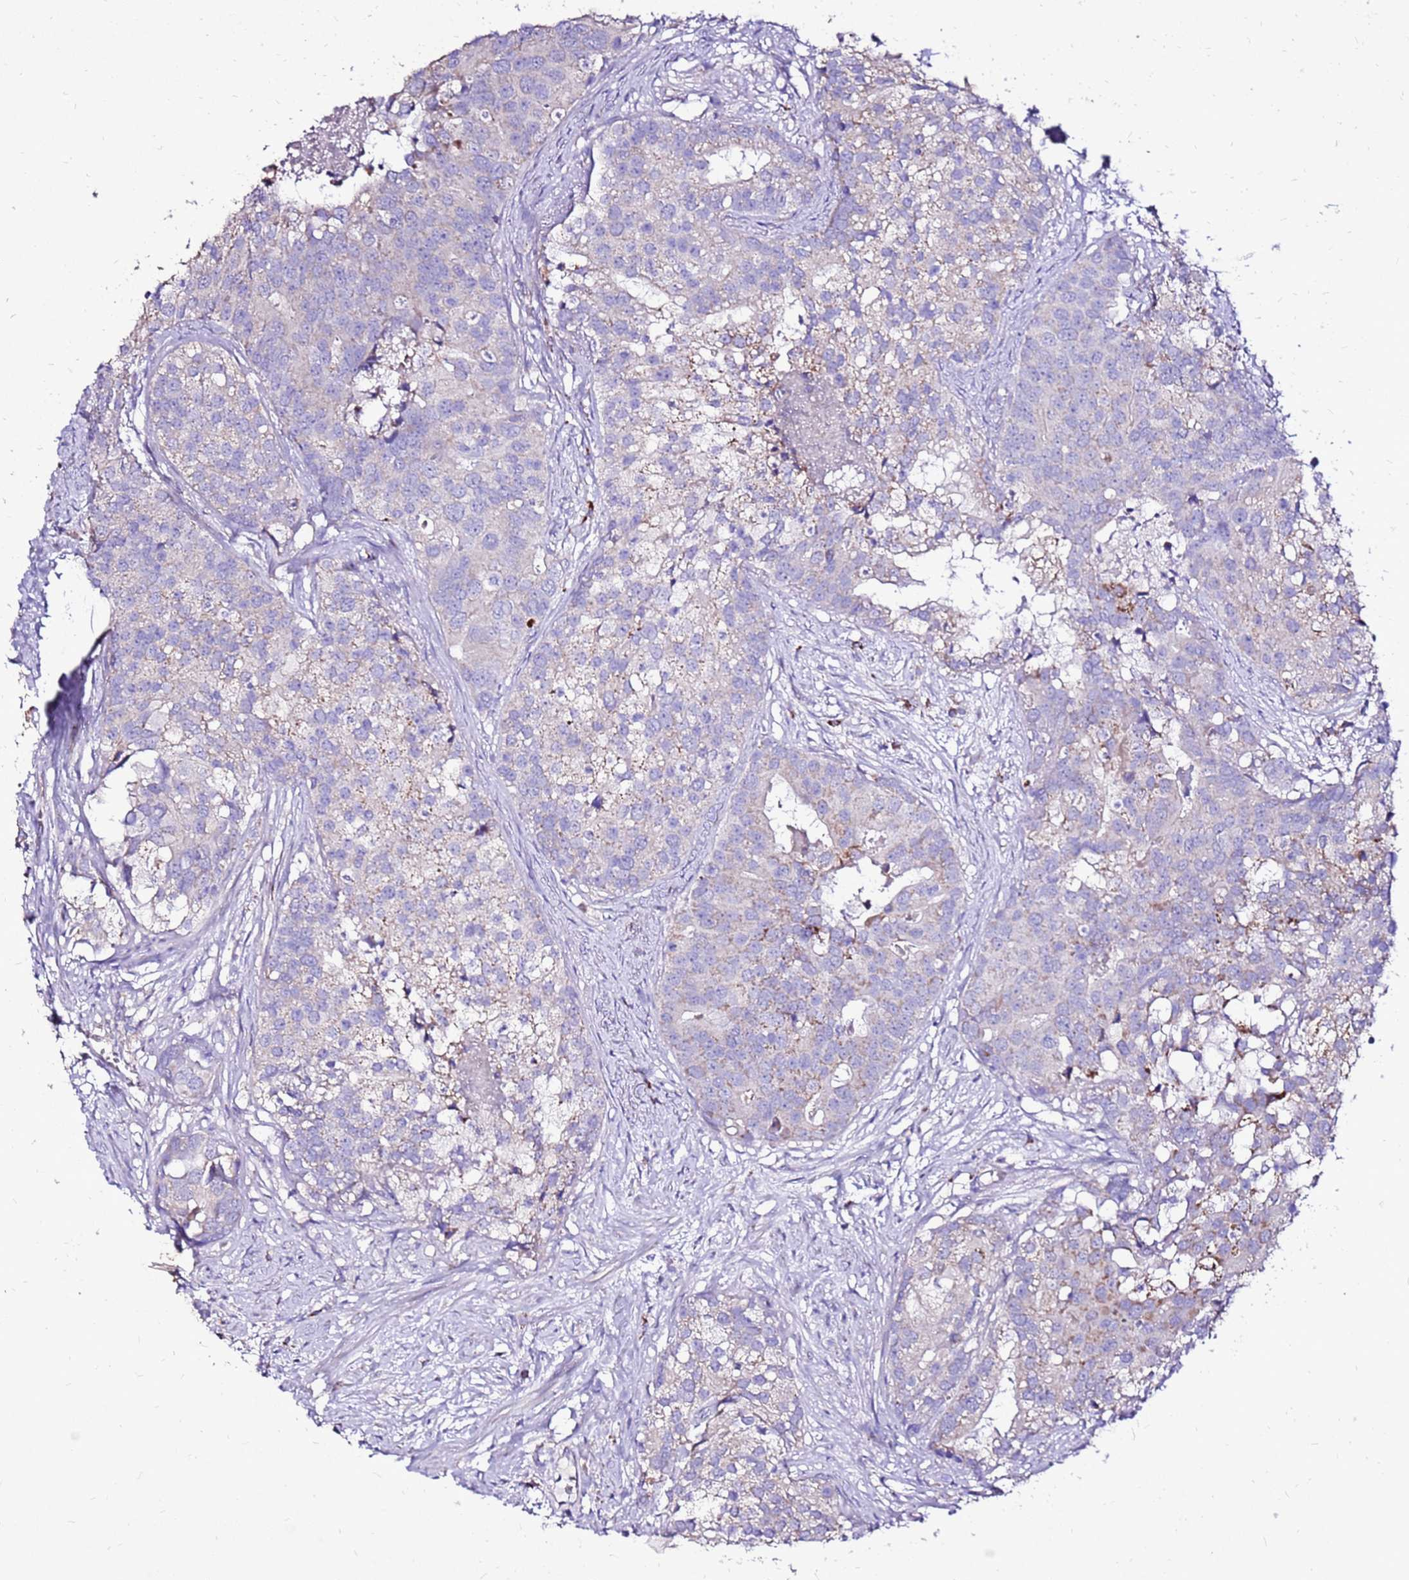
{"staining": {"intensity": "moderate", "quantity": "<25%", "location": "cytoplasmic/membranous"}, "tissue": "prostate cancer", "cell_type": "Tumor cells", "image_type": "cancer", "snomed": [{"axis": "morphology", "description": "Adenocarcinoma, High grade"}, {"axis": "topography", "description": "Prostate"}], "caption": "Immunohistochemistry (IHC) micrograph of prostate cancer stained for a protein (brown), which displays low levels of moderate cytoplasmic/membranous staining in about <25% of tumor cells.", "gene": "TMEM106C", "patient": {"sex": "male", "age": 62}}